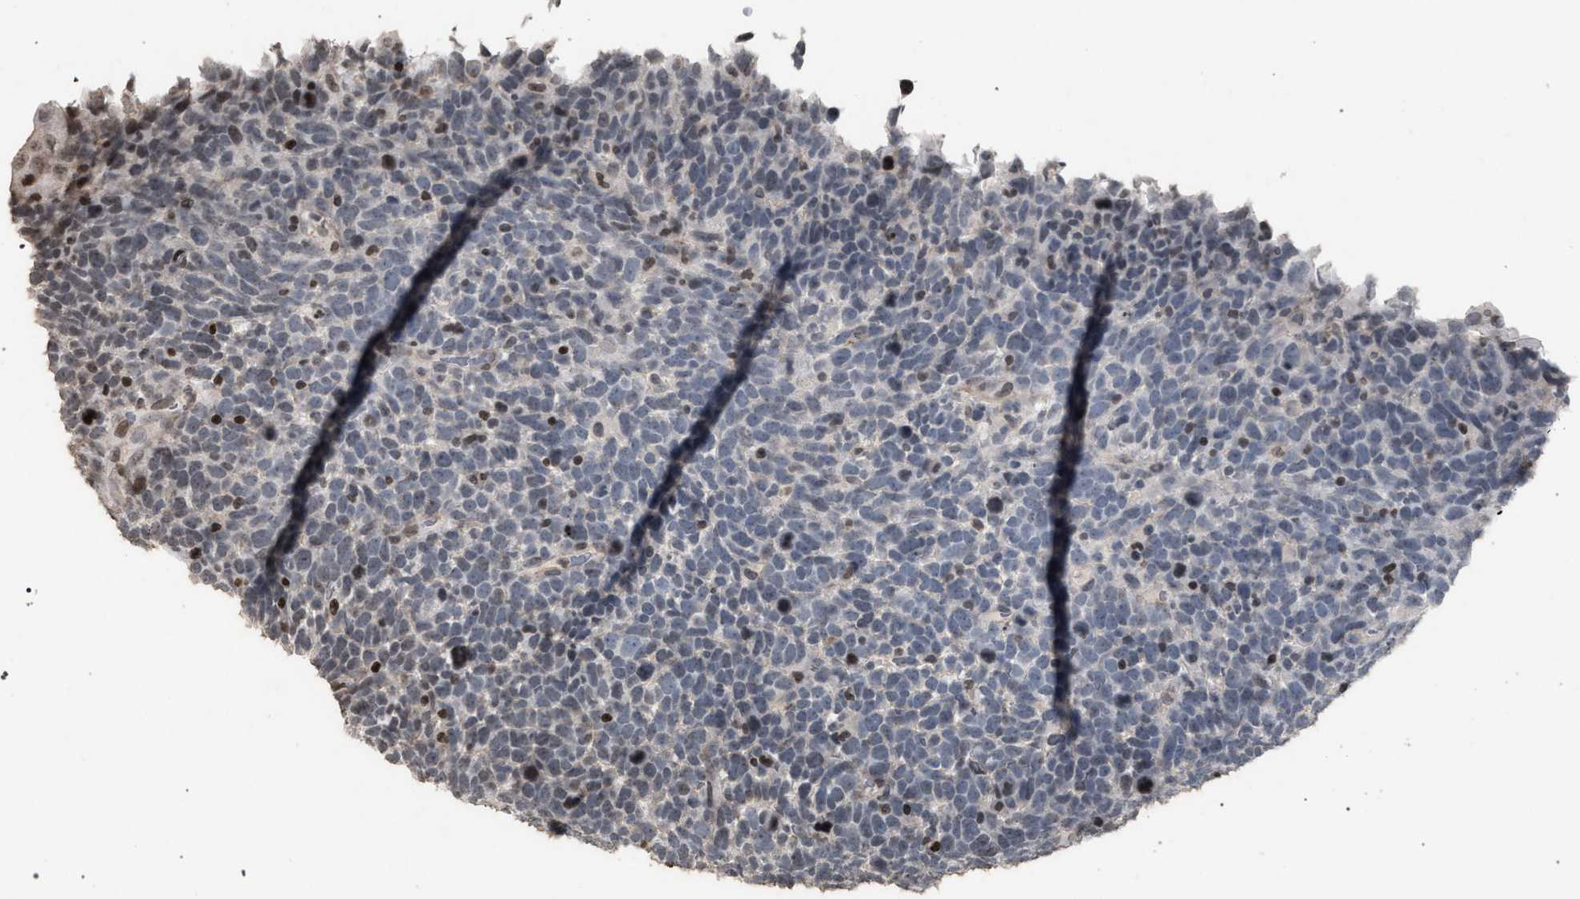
{"staining": {"intensity": "negative", "quantity": "none", "location": "none"}, "tissue": "urothelial cancer", "cell_type": "Tumor cells", "image_type": "cancer", "snomed": [{"axis": "morphology", "description": "Urothelial carcinoma, High grade"}, {"axis": "topography", "description": "Urinary bladder"}], "caption": "IHC photomicrograph of neoplastic tissue: urothelial carcinoma (high-grade) stained with DAB reveals no significant protein expression in tumor cells.", "gene": "FOXD3", "patient": {"sex": "female", "age": 82}}